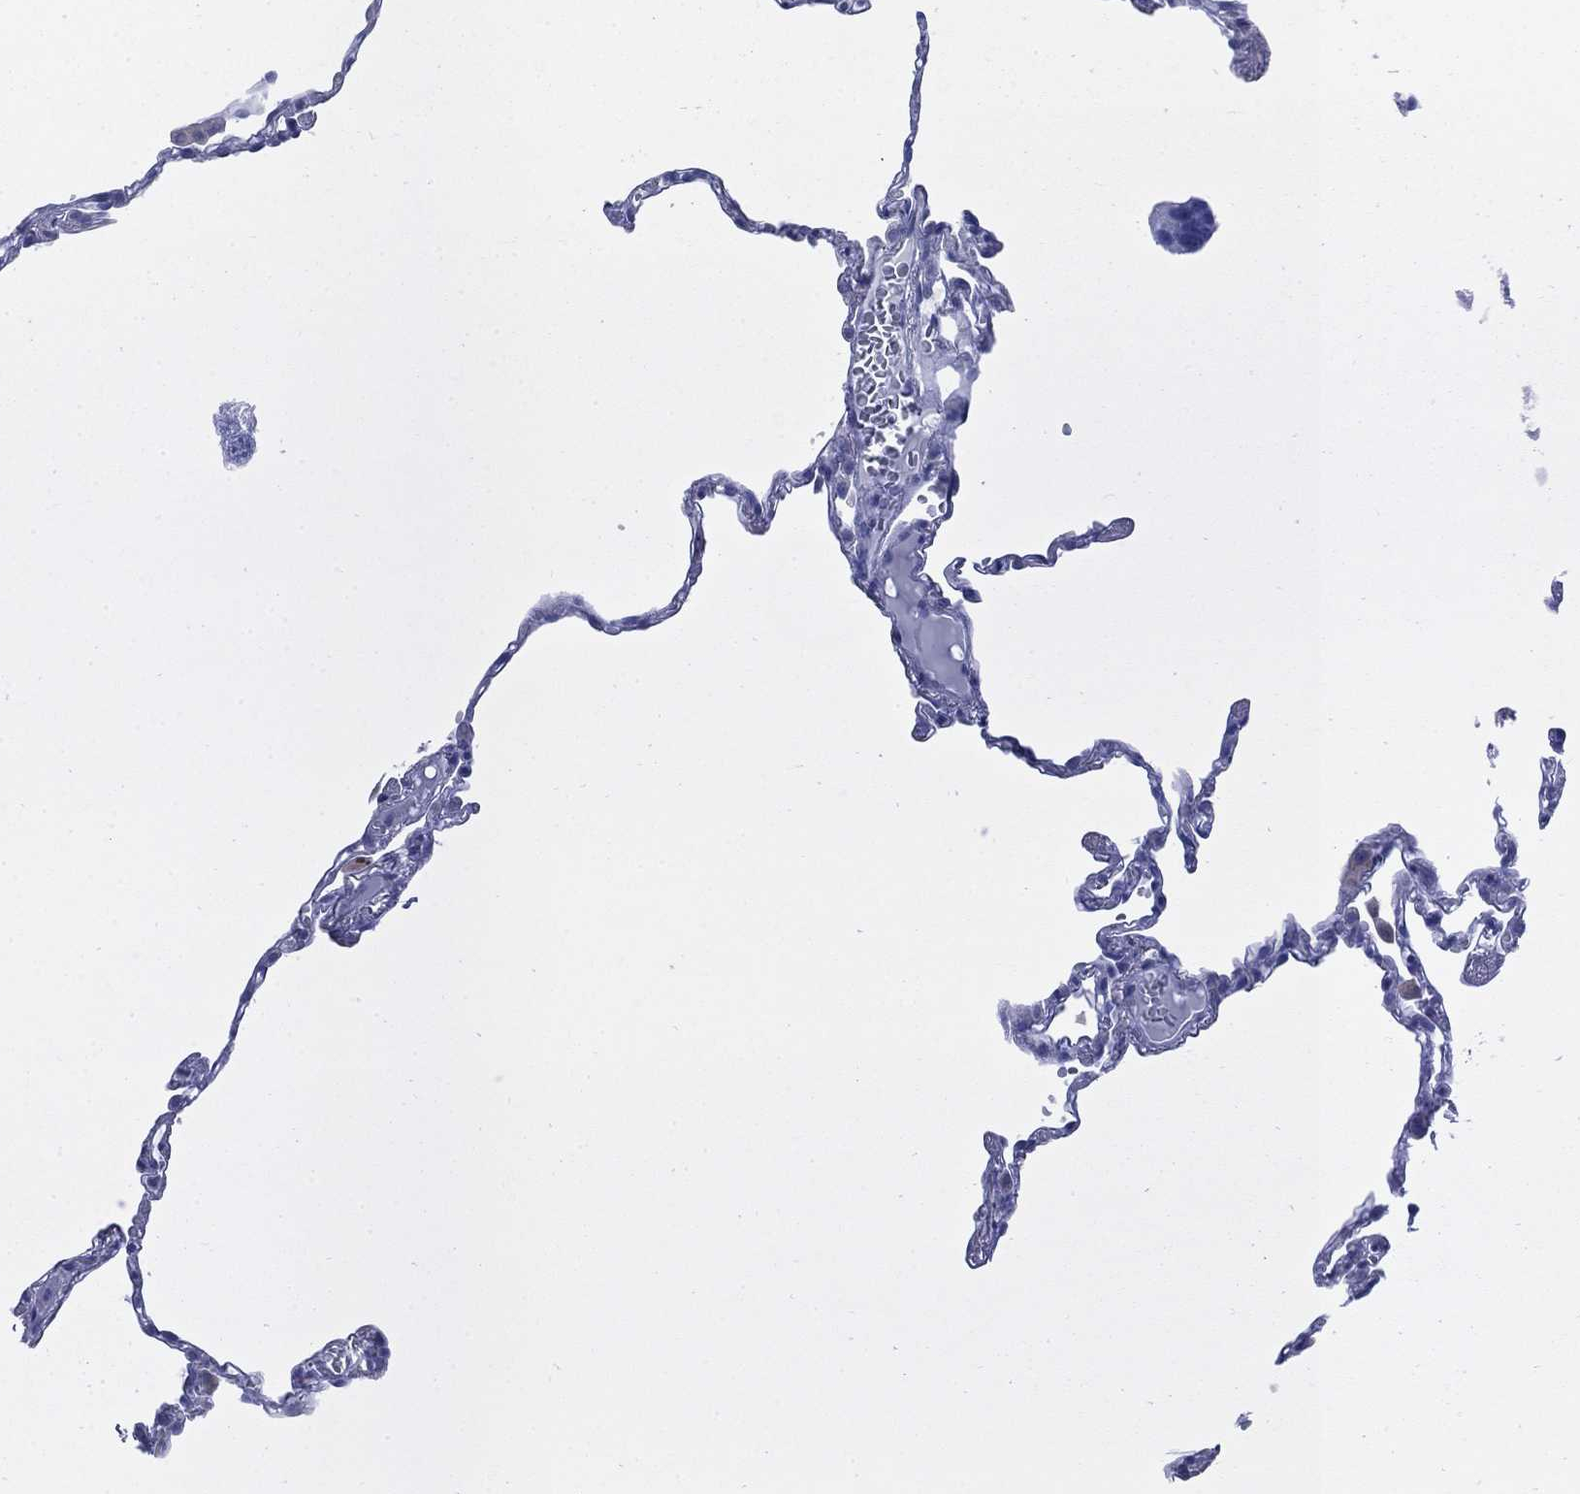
{"staining": {"intensity": "negative", "quantity": "none", "location": "none"}, "tissue": "lung", "cell_type": "Alveolar cells", "image_type": "normal", "snomed": [{"axis": "morphology", "description": "Normal tissue, NOS"}, {"axis": "topography", "description": "Lung"}], "caption": "Immunohistochemical staining of benign human lung shows no significant expression in alveolar cells.", "gene": "SCCPDH", "patient": {"sex": "male", "age": 78}}